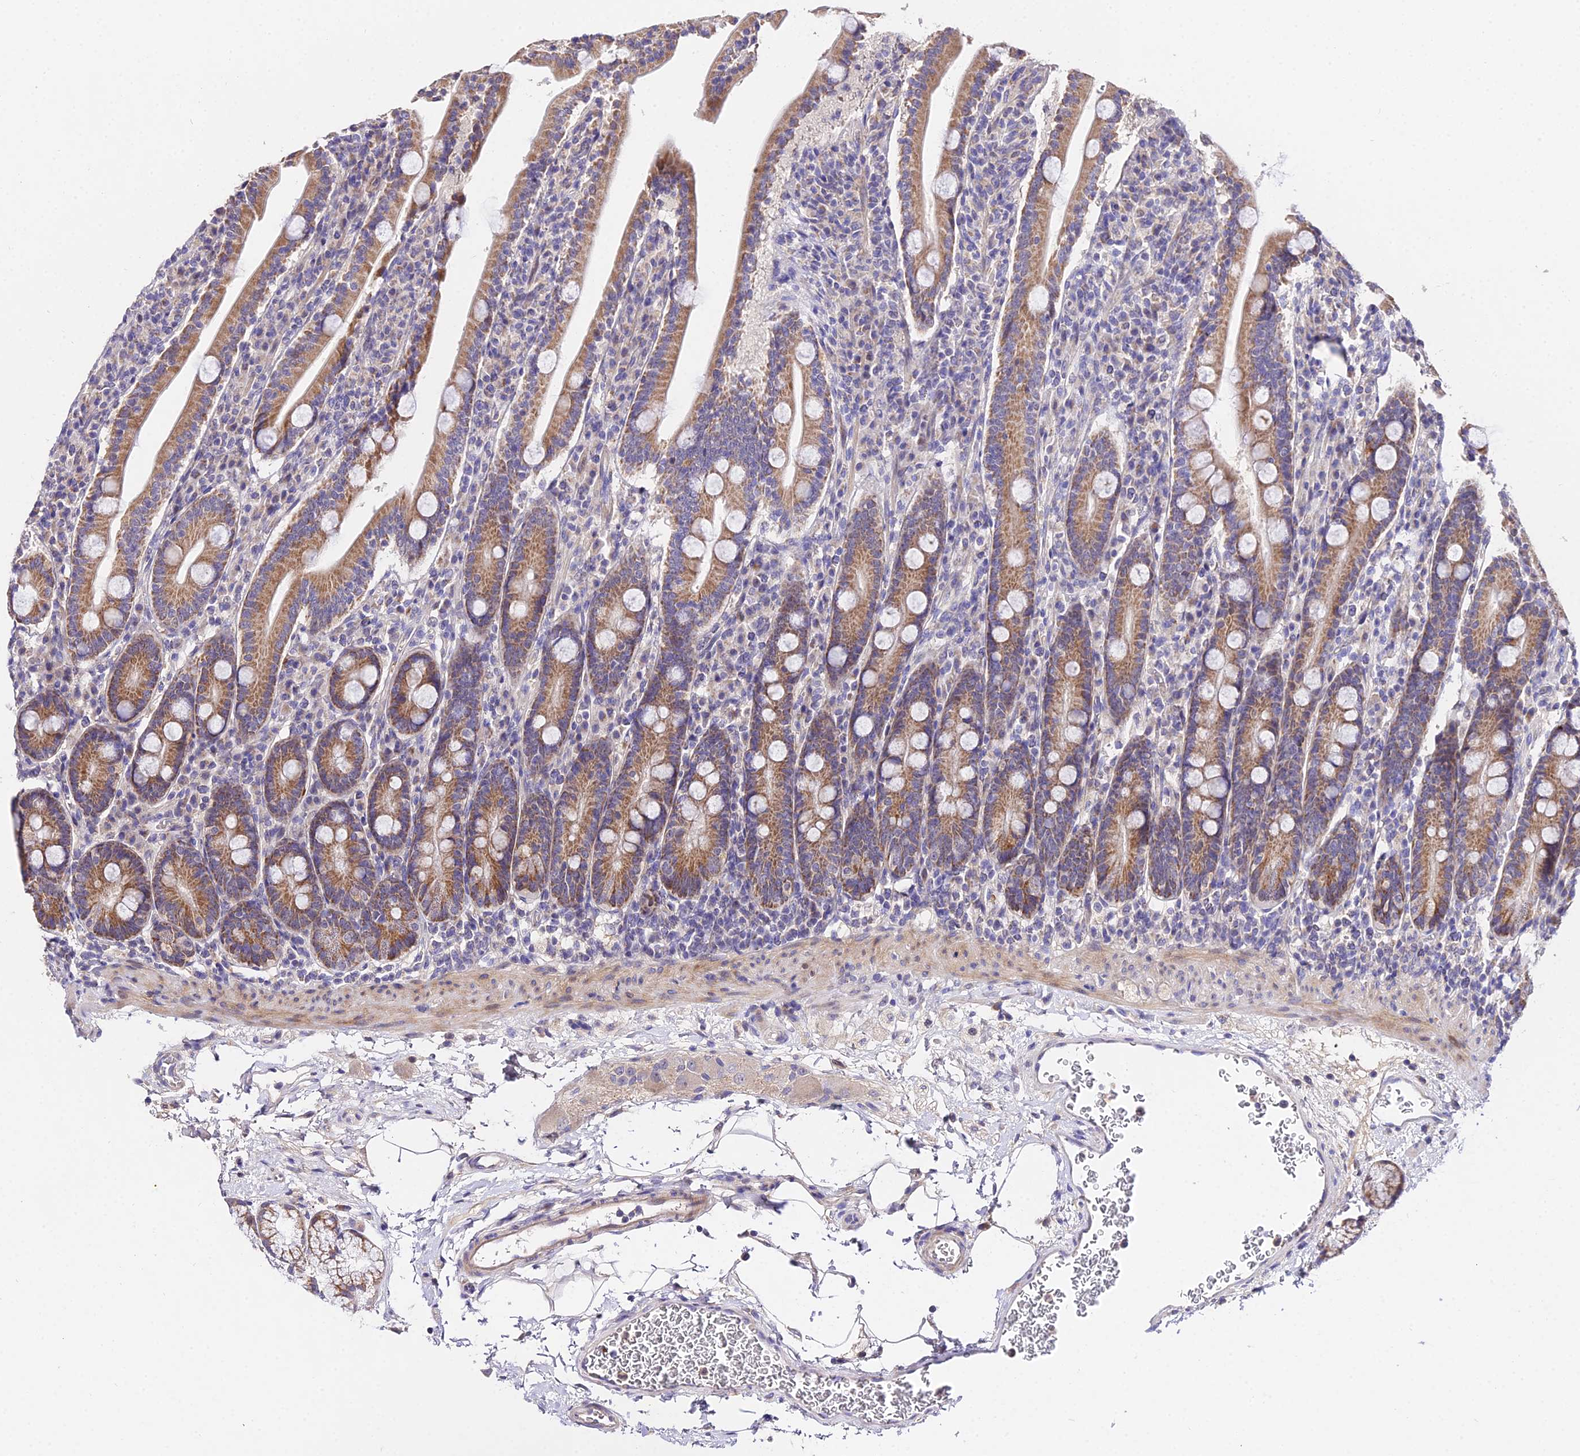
{"staining": {"intensity": "moderate", "quantity": ">75%", "location": "cytoplasmic/membranous"}, "tissue": "duodenum", "cell_type": "Glandular cells", "image_type": "normal", "snomed": [{"axis": "morphology", "description": "Normal tissue, NOS"}, {"axis": "topography", "description": "Duodenum"}], "caption": "Immunohistochemistry of benign duodenum shows medium levels of moderate cytoplasmic/membranous staining in approximately >75% of glandular cells.", "gene": "WDR5B", "patient": {"sex": "male", "age": 35}}